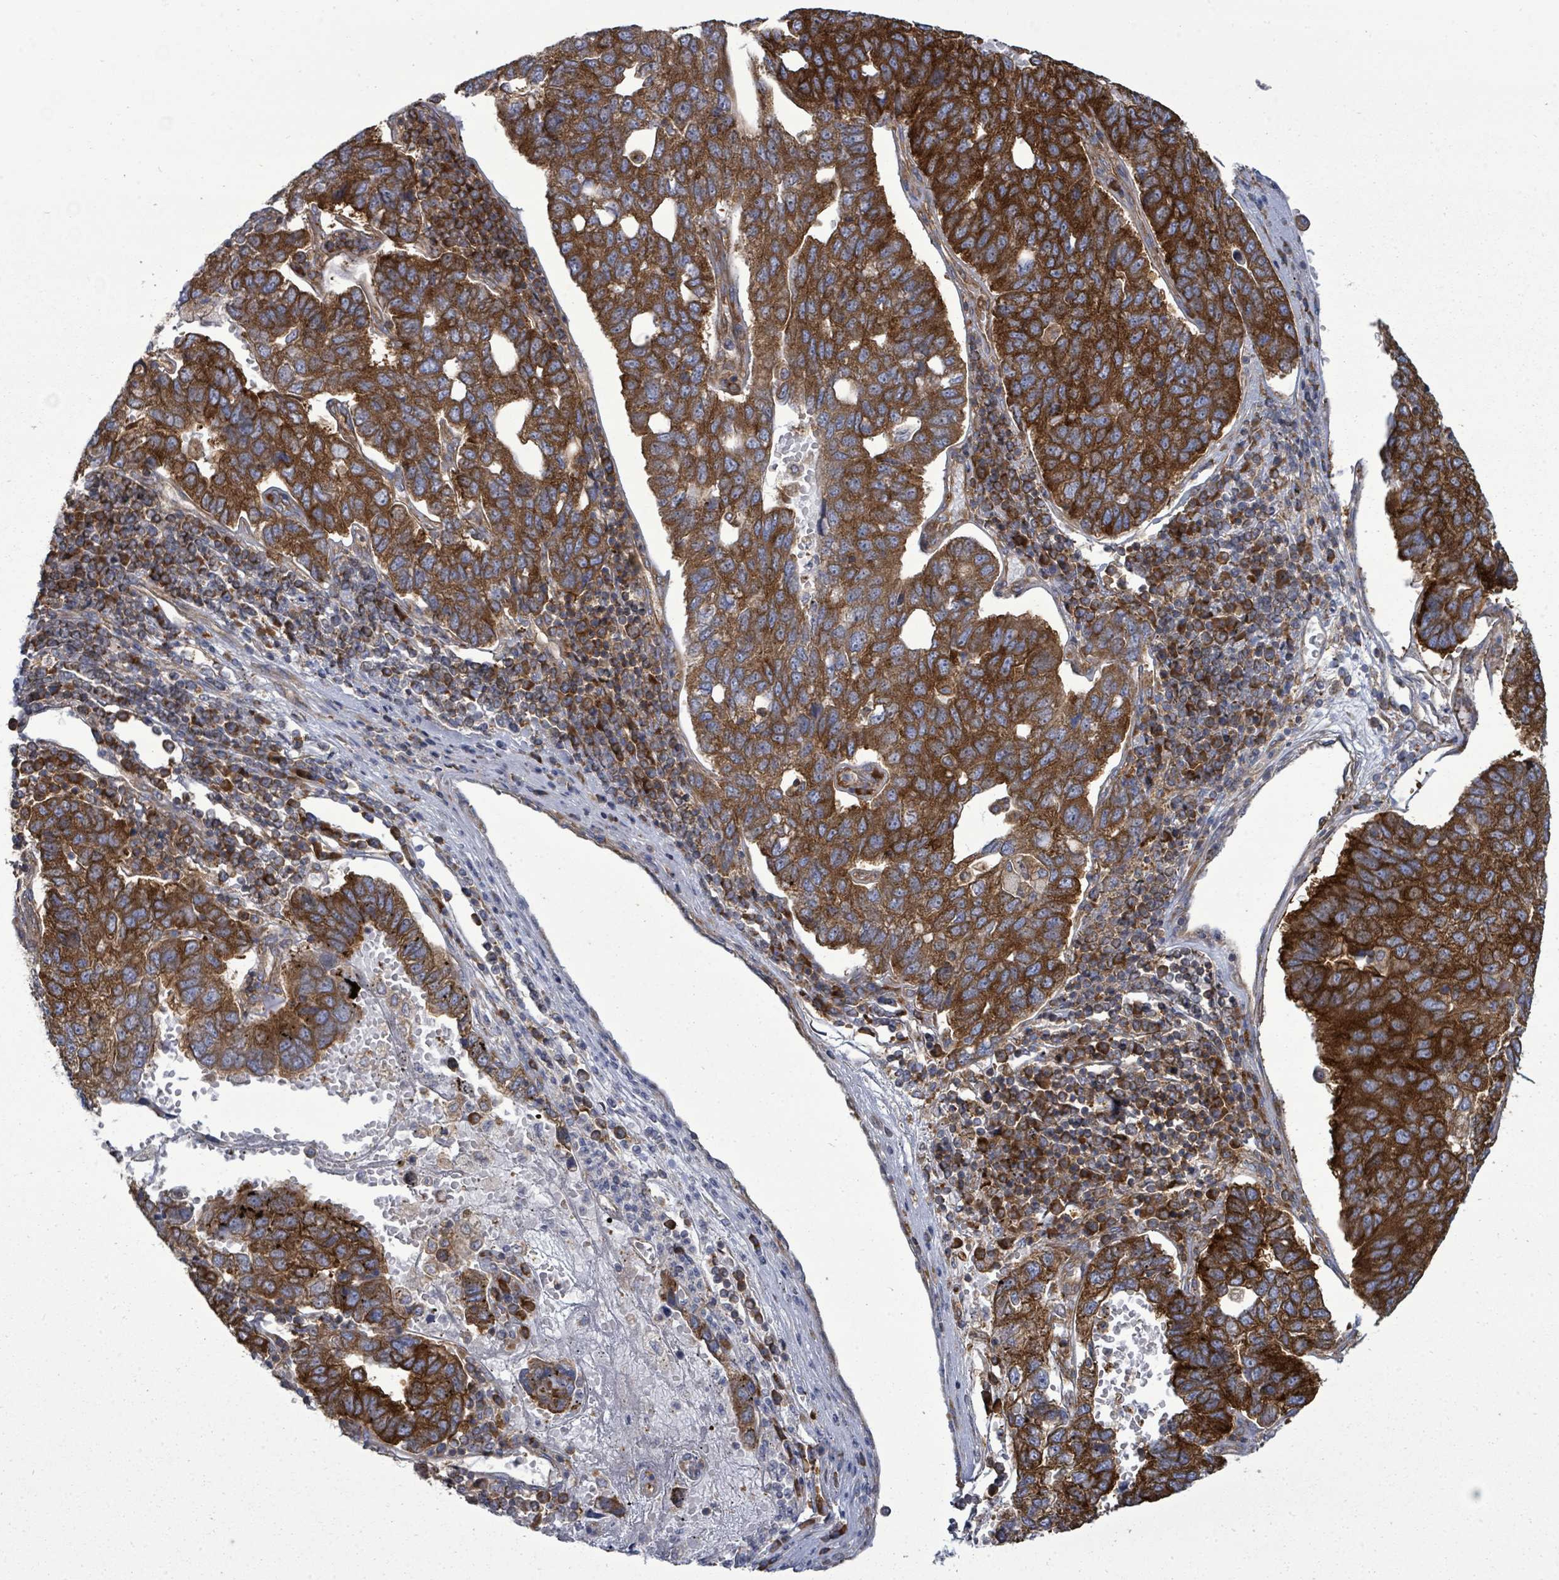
{"staining": {"intensity": "strong", "quantity": ">75%", "location": "cytoplasmic/membranous"}, "tissue": "pancreatic cancer", "cell_type": "Tumor cells", "image_type": "cancer", "snomed": [{"axis": "morphology", "description": "Adenocarcinoma, NOS"}, {"axis": "topography", "description": "Pancreas"}], "caption": "Tumor cells exhibit high levels of strong cytoplasmic/membranous positivity in approximately >75% of cells in human pancreatic cancer (adenocarcinoma). (DAB (3,3'-diaminobenzidine) IHC with brightfield microscopy, high magnification).", "gene": "EIF3C", "patient": {"sex": "female", "age": 61}}